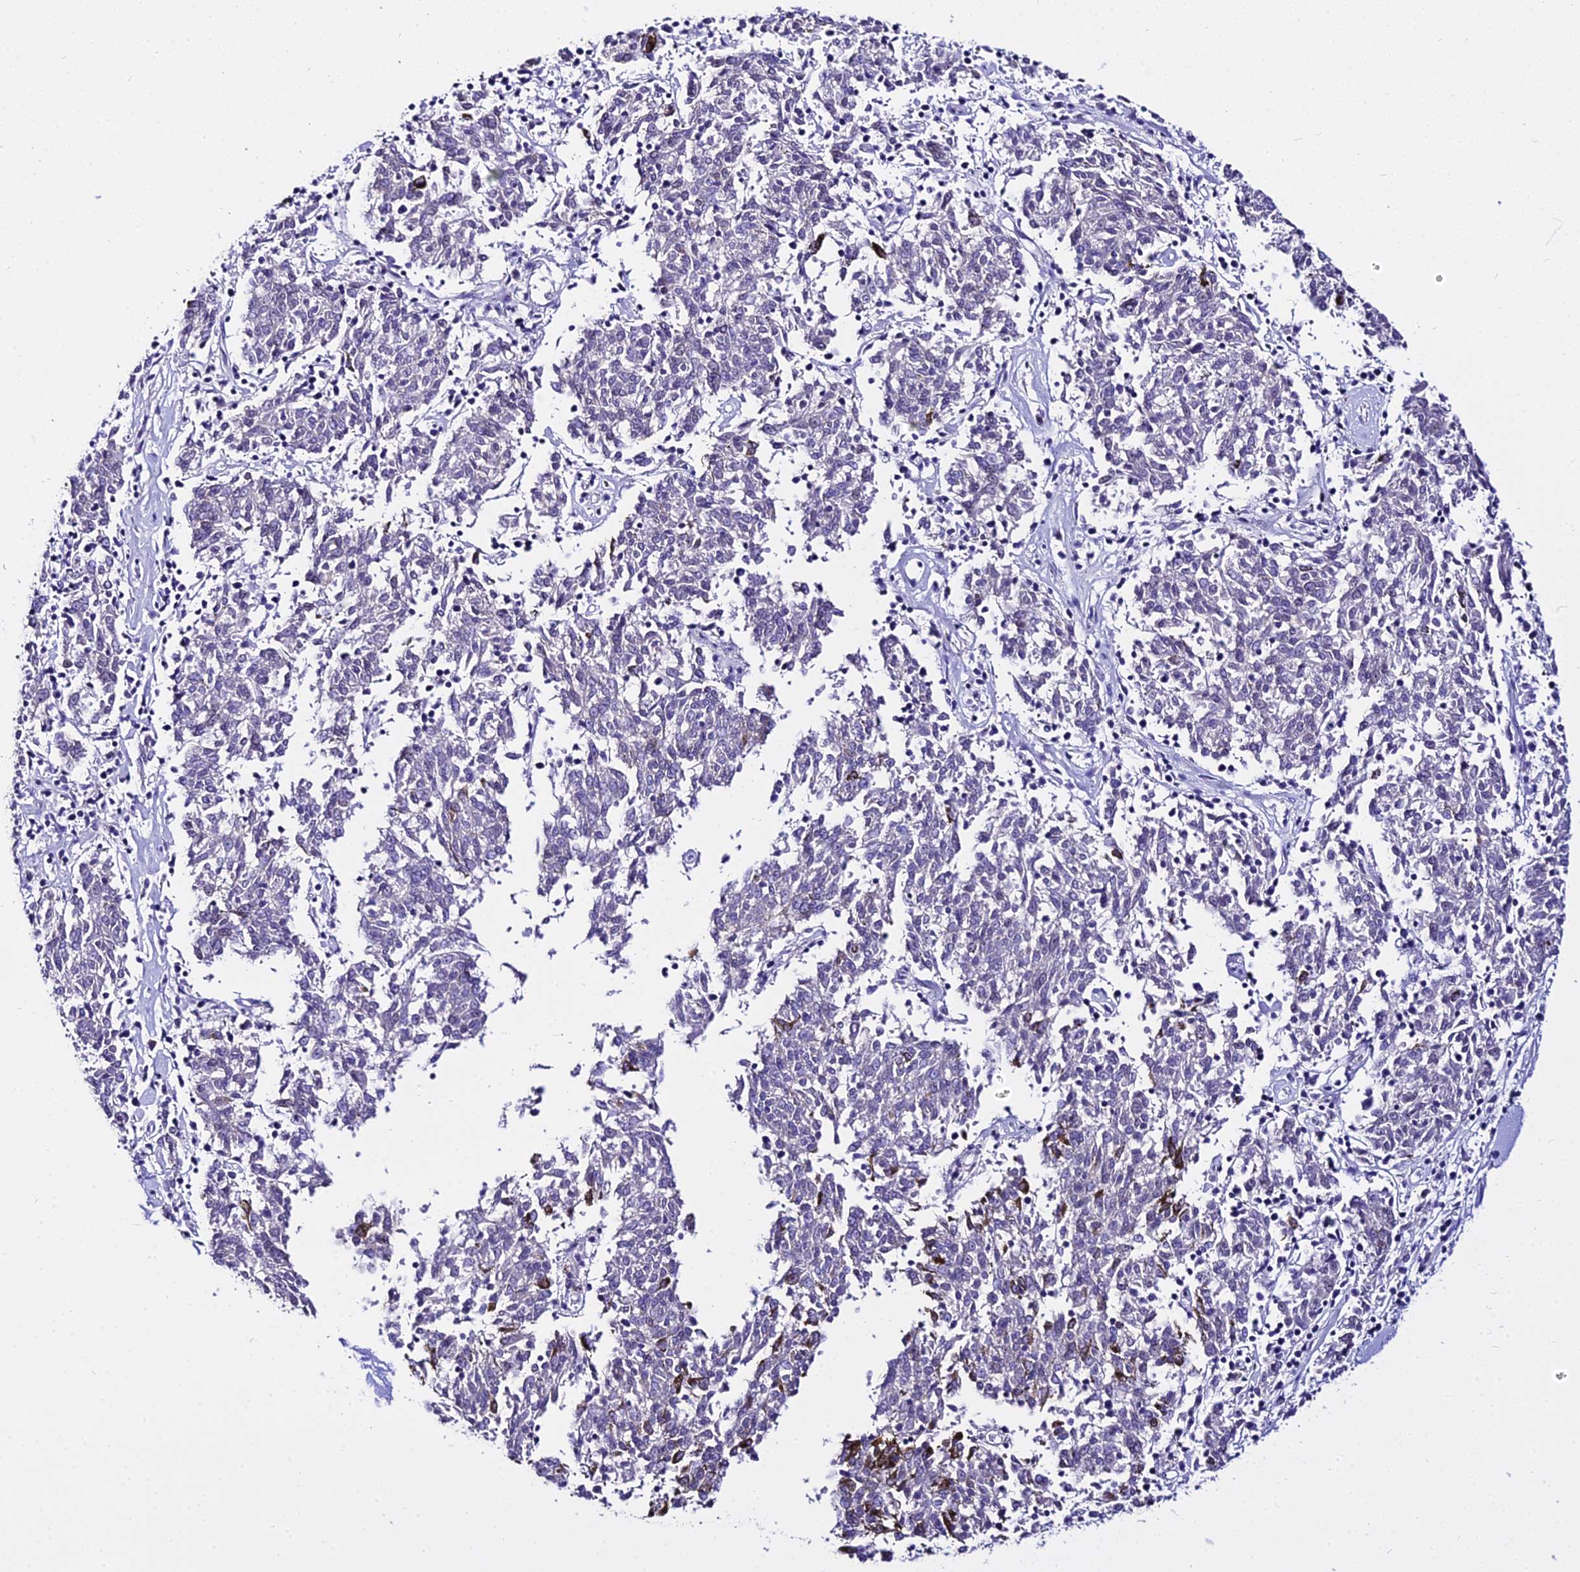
{"staining": {"intensity": "negative", "quantity": "none", "location": "none"}, "tissue": "melanoma", "cell_type": "Tumor cells", "image_type": "cancer", "snomed": [{"axis": "morphology", "description": "Malignant melanoma, NOS"}, {"axis": "topography", "description": "Skin"}], "caption": "A high-resolution histopathology image shows immunohistochemistry (IHC) staining of malignant melanoma, which displays no significant positivity in tumor cells. Nuclei are stained in blue.", "gene": "DEFB106A", "patient": {"sex": "female", "age": 72}}